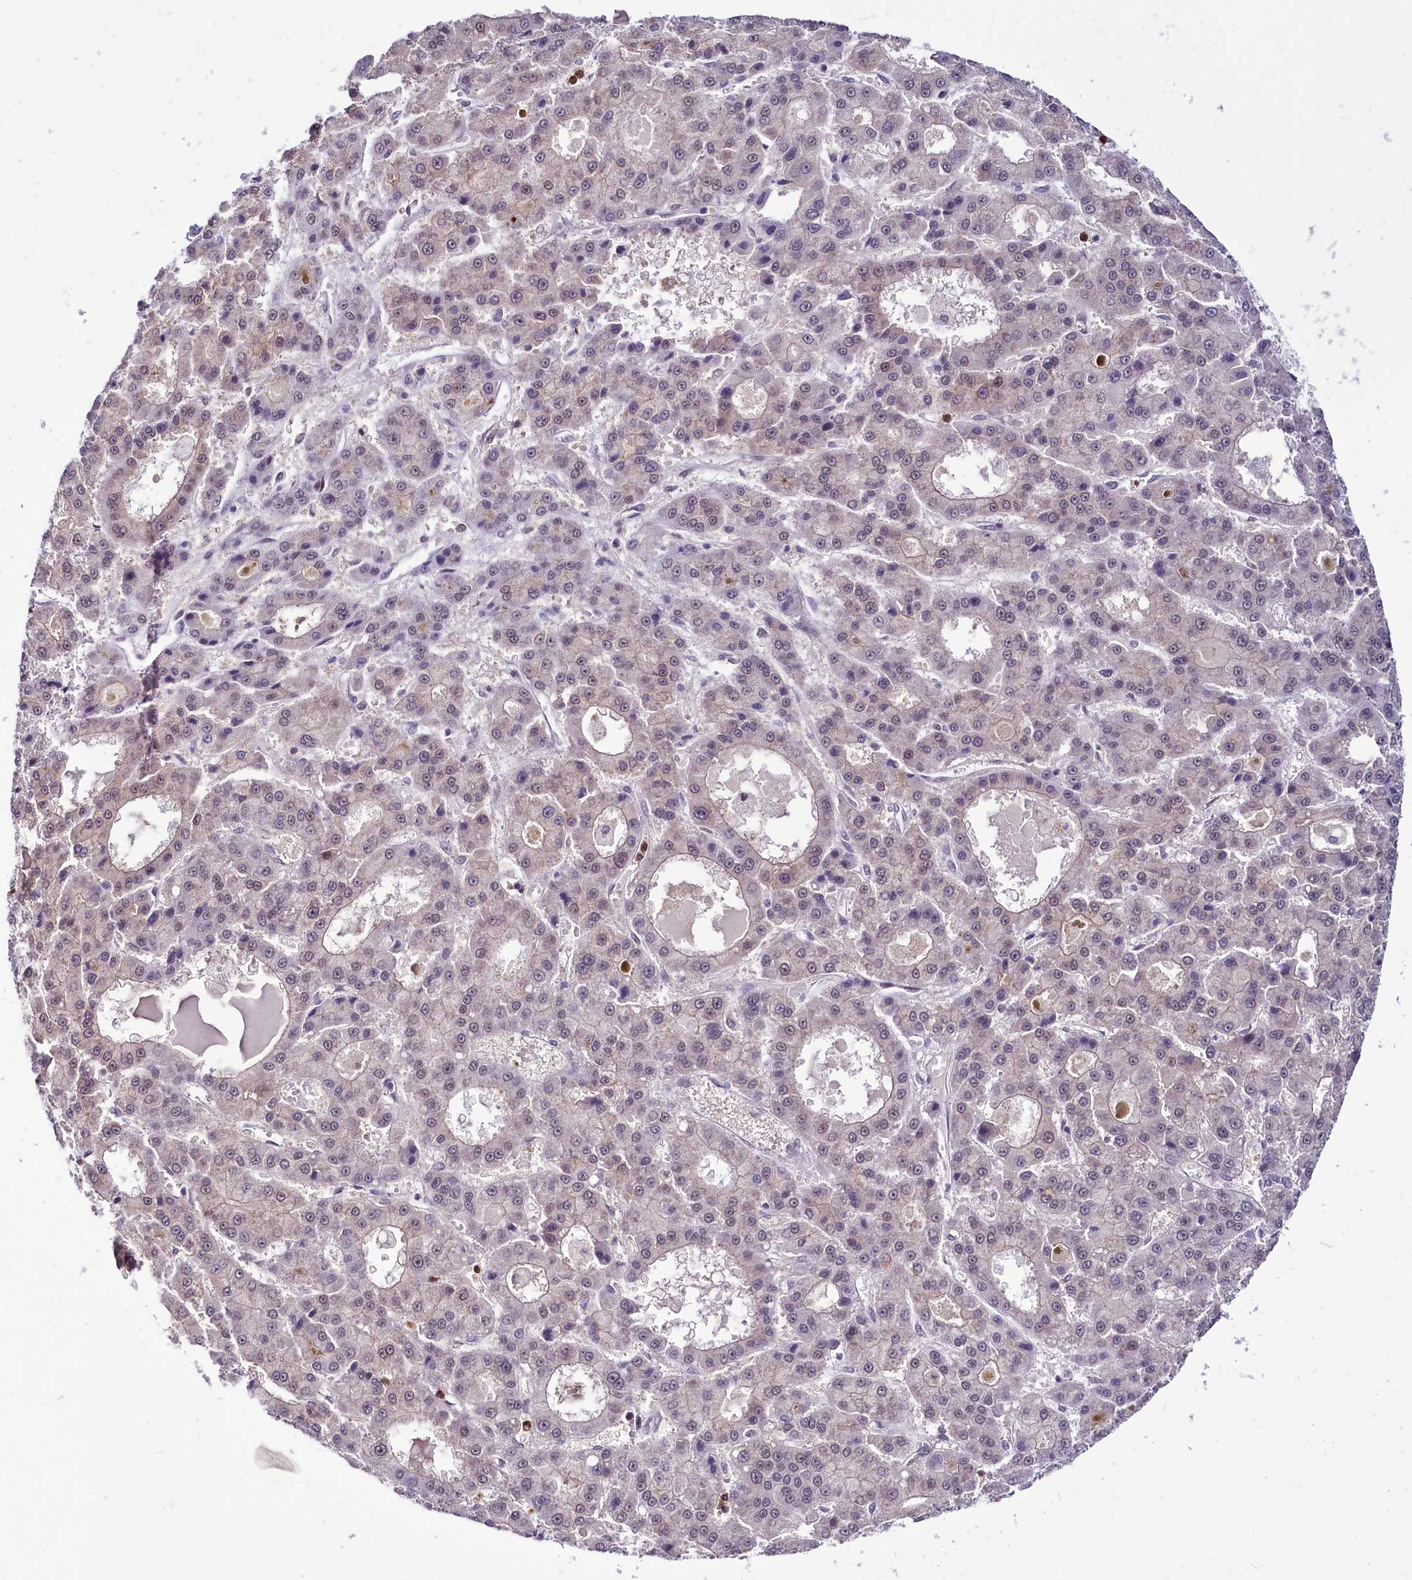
{"staining": {"intensity": "negative", "quantity": "none", "location": "none"}, "tissue": "liver cancer", "cell_type": "Tumor cells", "image_type": "cancer", "snomed": [{"axis": "morphology", "description": "Carcinoma, Hepatocellular, NOS"}, {"axis": "topography", "description": "Liver"}], "caption": "Immunohistochemistry (IHC) histopathology image of human liver cancer stained for a protein (brown), which demonstrates no staining in tumor cells.", "gene": "SCAF11", "patient": {"sex": "male", "age": 70}}